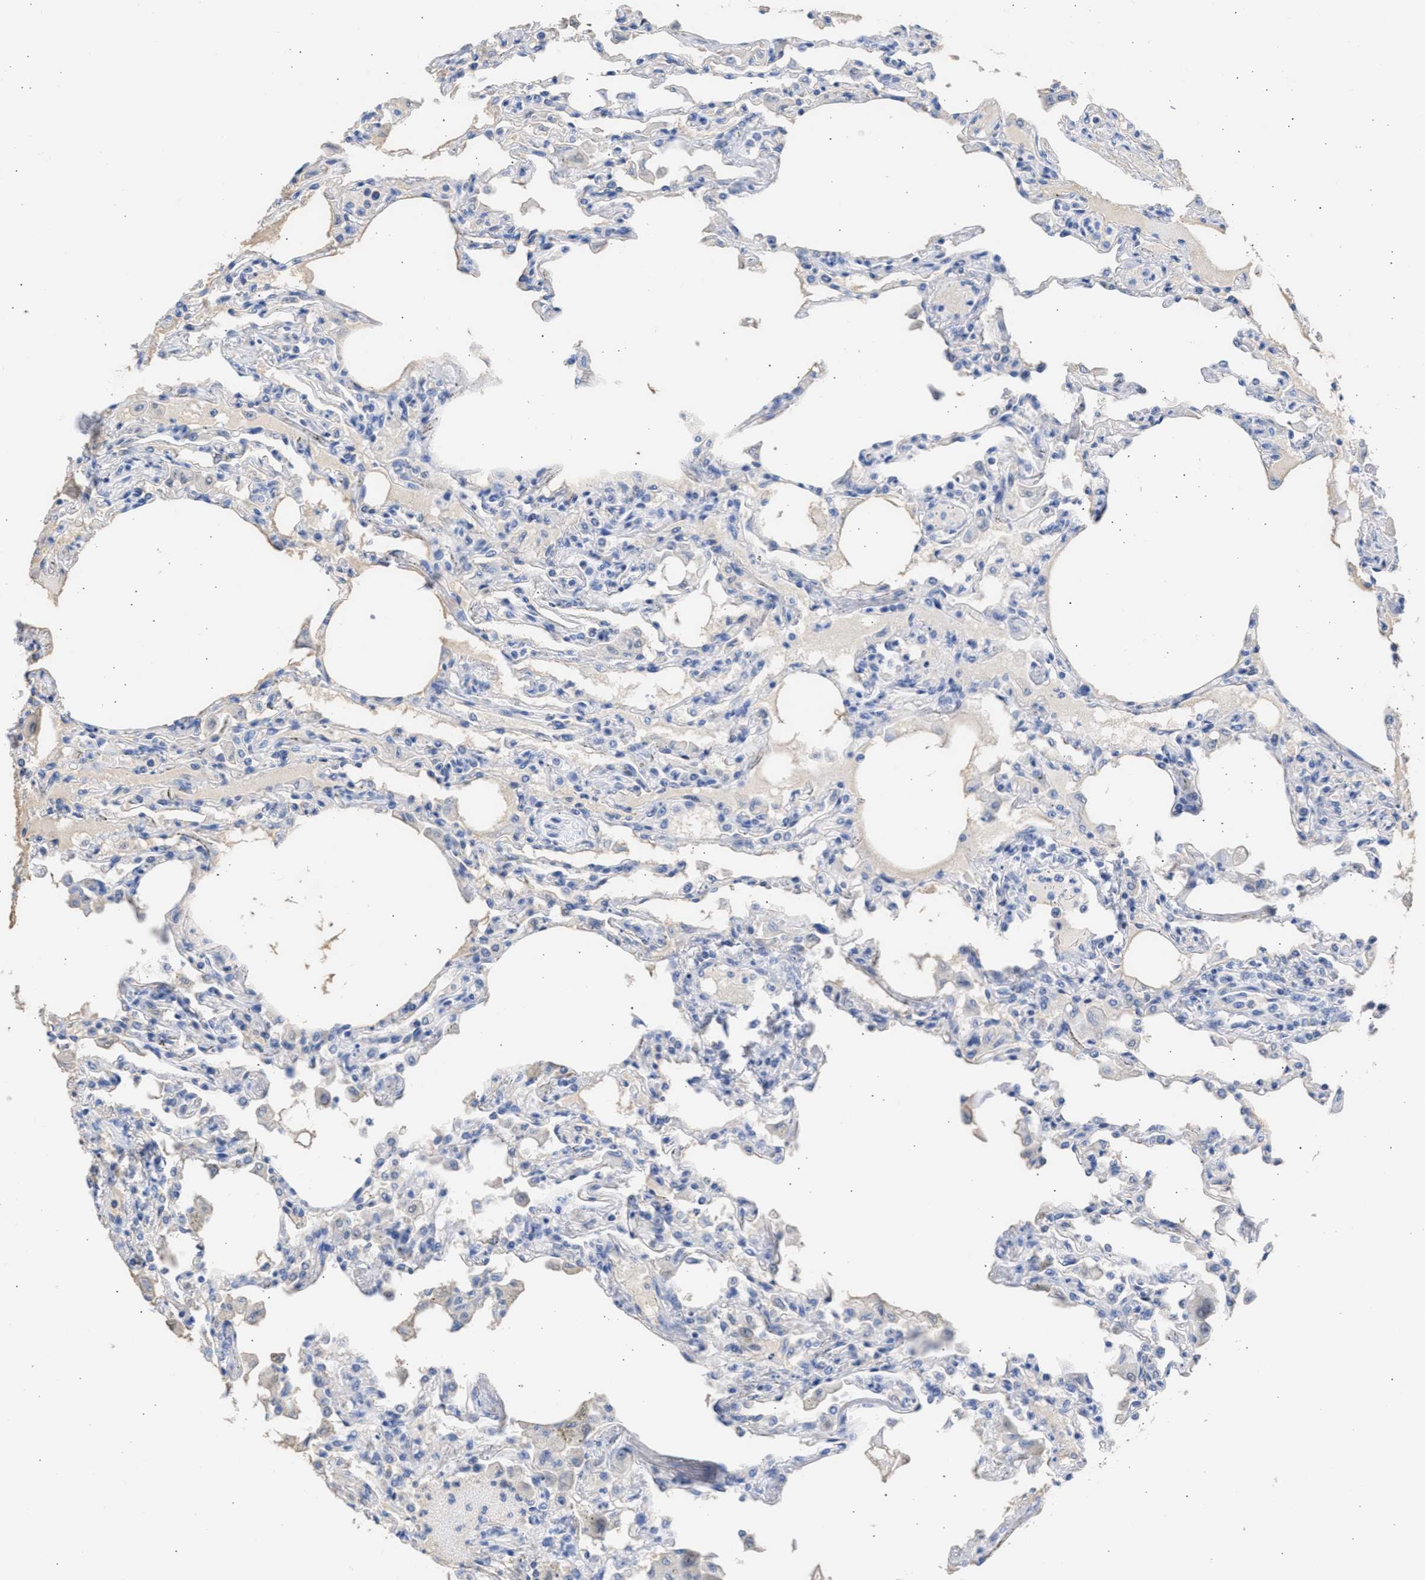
{"staining": {"intensity": "negative", "quantity": "none", "location": "none"}, "tissue": "lung", "cell_type": "Alveolar cells", "image_type": "normal", "snomed": [{"axis": "morphology", "description": "Normal tissue, NOS"}, {"axis": "topography", "description": "Bronchus"}, {"axis": "topography", "description": "Lung"}], "caption": "Immunohistochemical staining of benign lung reveals no significant positivity in alveolar cells.", "gene": "RSPH1", "patient": {"sex": "female", "age": 49}}